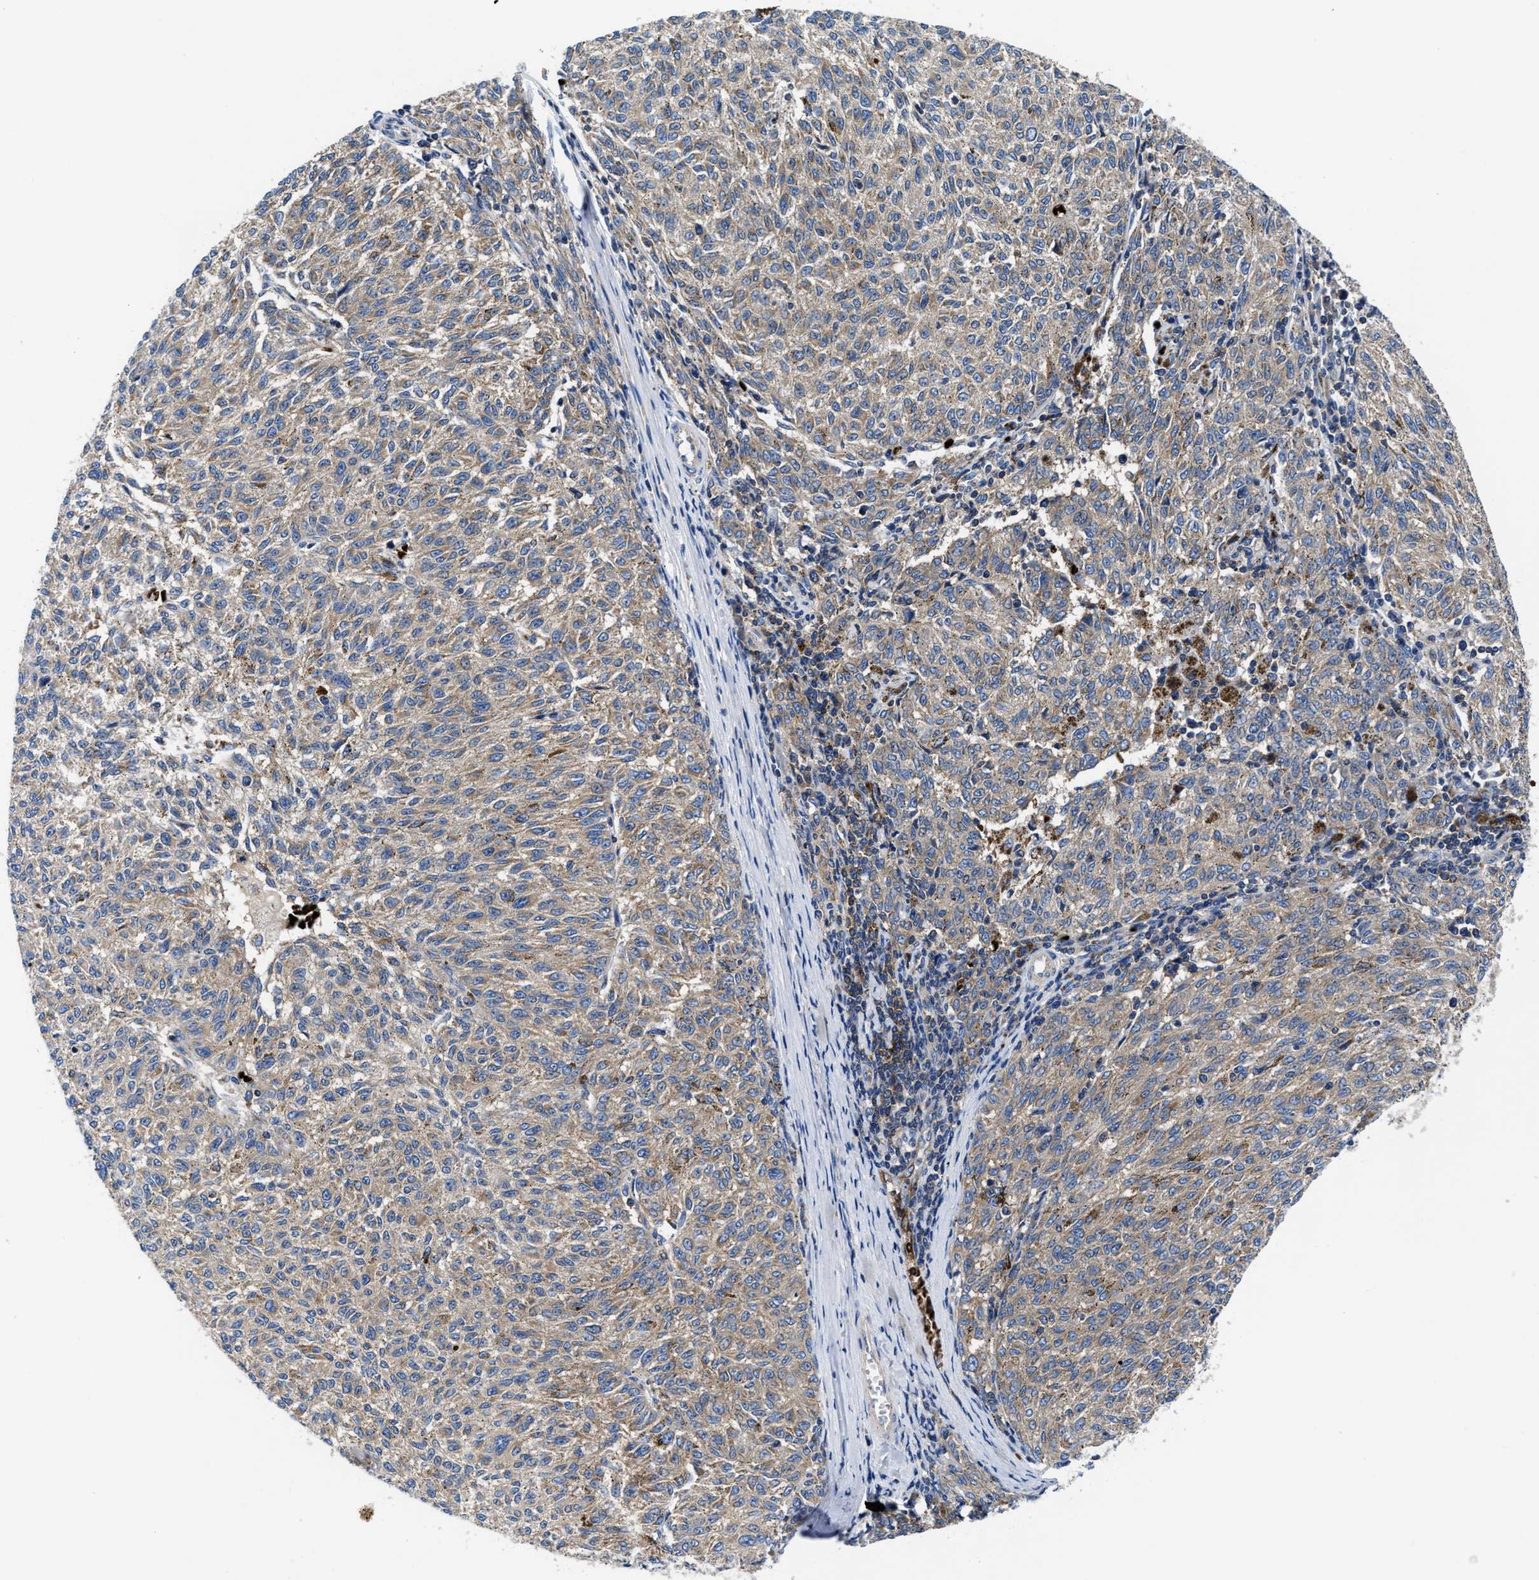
{"staining": {"intensity": "weak", "quantity": ">75%", "location": "cytoplasmic/membranous"}, "tissue": "melanoma", "cell_type": "Tumor cells", "image_type": "cancer", "snomed": [{"axis": "morphology", "description": "Malignant melanoma, NOS"}, {"axis": "topography", "description": "Skin"}], "caption": "Malignant melanoma stained for a protein reveals weak cytoplasmic/membranous positivity in tumor cells. (Stains: DAB (3,3'-diaminobenzidine) in brown, nuclei in blue, Microscopy: brightfield microscopy at high magnification).", "gene": "PHLPP1", "patient": {"sex": "female", "age": 72}}